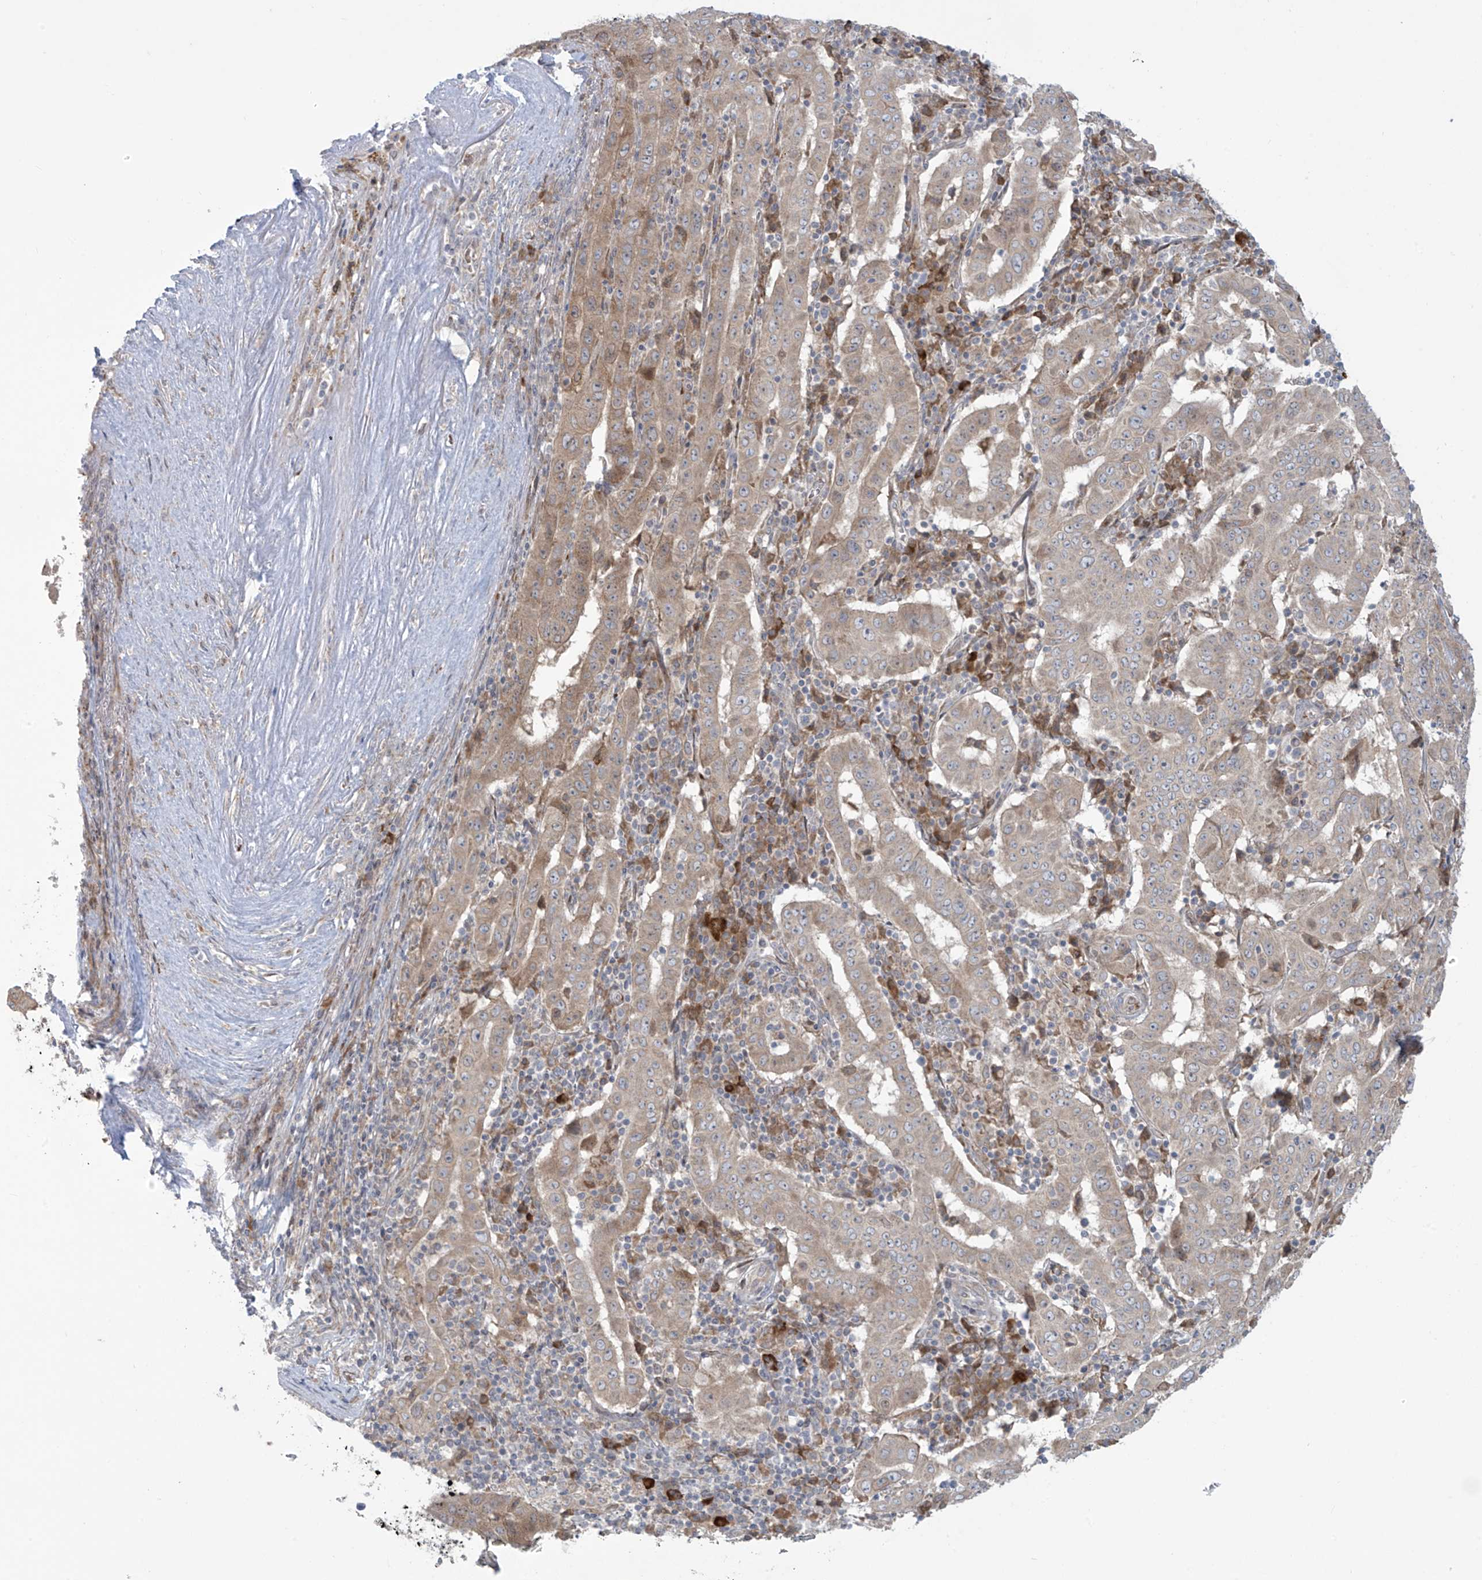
{"staining": {"intensity": "weak", "quantity": "25%-75%", "location": "cytoplasmic/membranous"}, "tissue": "pancreatic cancer", "cell_type": "Tumor cells", "image_type": "cancer", "snomed": [{"axis": "morphology", "description": "Adenocarcinoma, NOS"}, {"axis": "topography", "description": "Pancreas"}], "caption": "Protein expression analysis of adenocarcinoma (pancreatic) exhibits weak cytoplasmic/membranous staining in about 25%-75% of tumor cells.", "gene": "PPAT", "patient": {"sex": "male", "age": 63}}